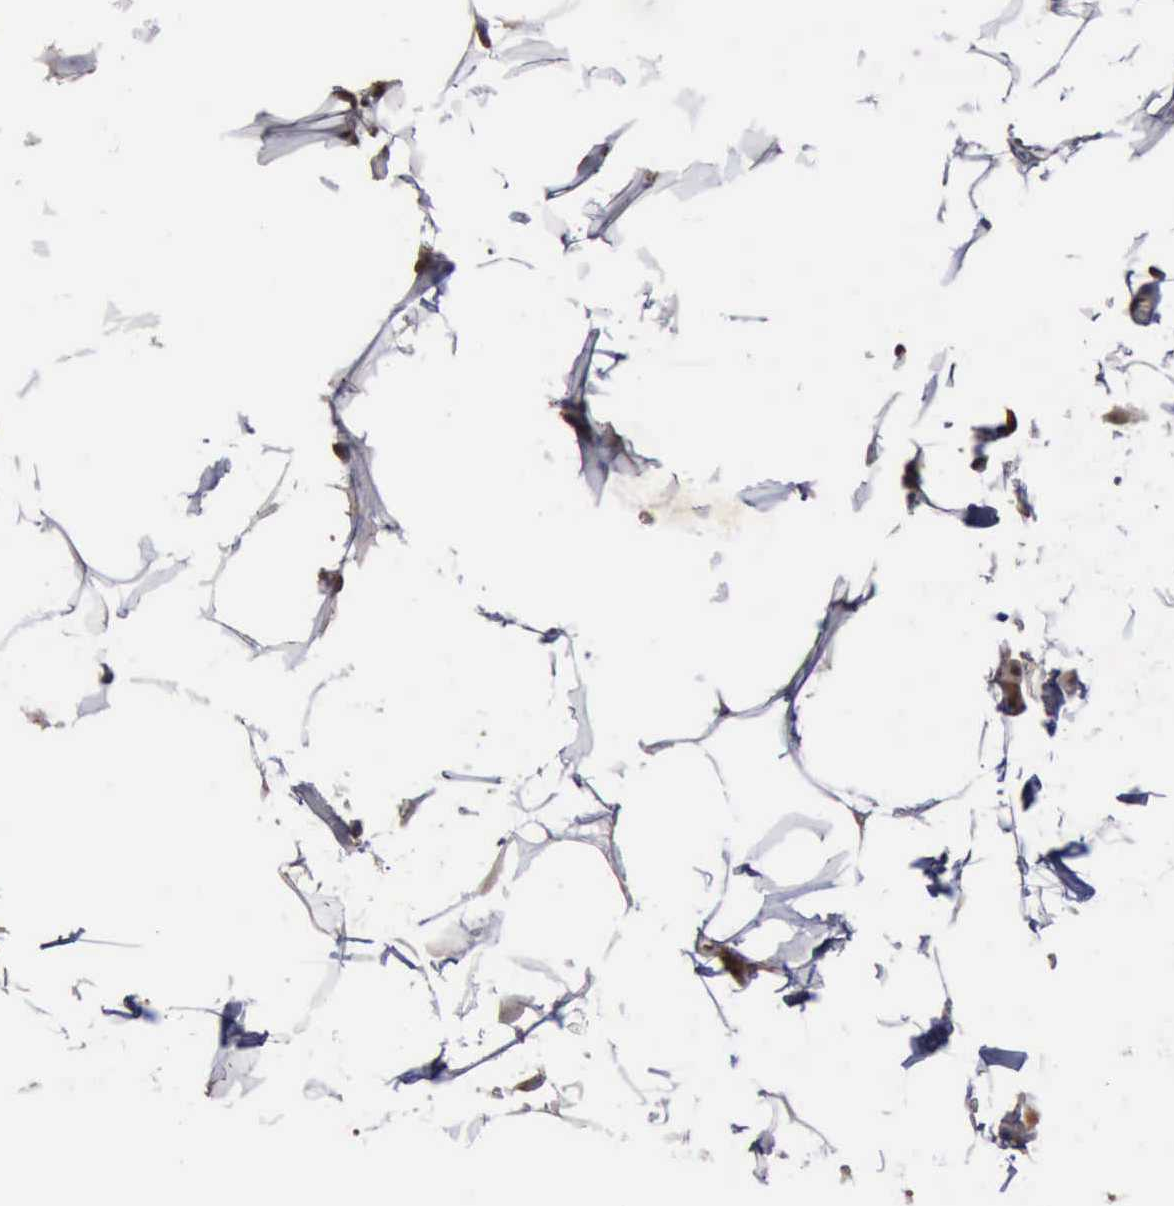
{"staining": {"intensity": "weak", "quantity": ">75%", "location": "cytoplasmic/membranous"}, "tissue": "adipose tissue", "cell_type": "Adipocytes", "image_type": "normal", "snomed": [{"axis": "morphology", "description": "Normal tissue, NOS"}, {"axis": "topography", "description": "Vascular tissue"}], "caption": "A micrograph of human adipose tissue stained for a protein displays weak cytoplasmic/membranous brown staining in adipocytes.", "gene": "STAT1", "patient": {"sex": "male", "age": 41}}